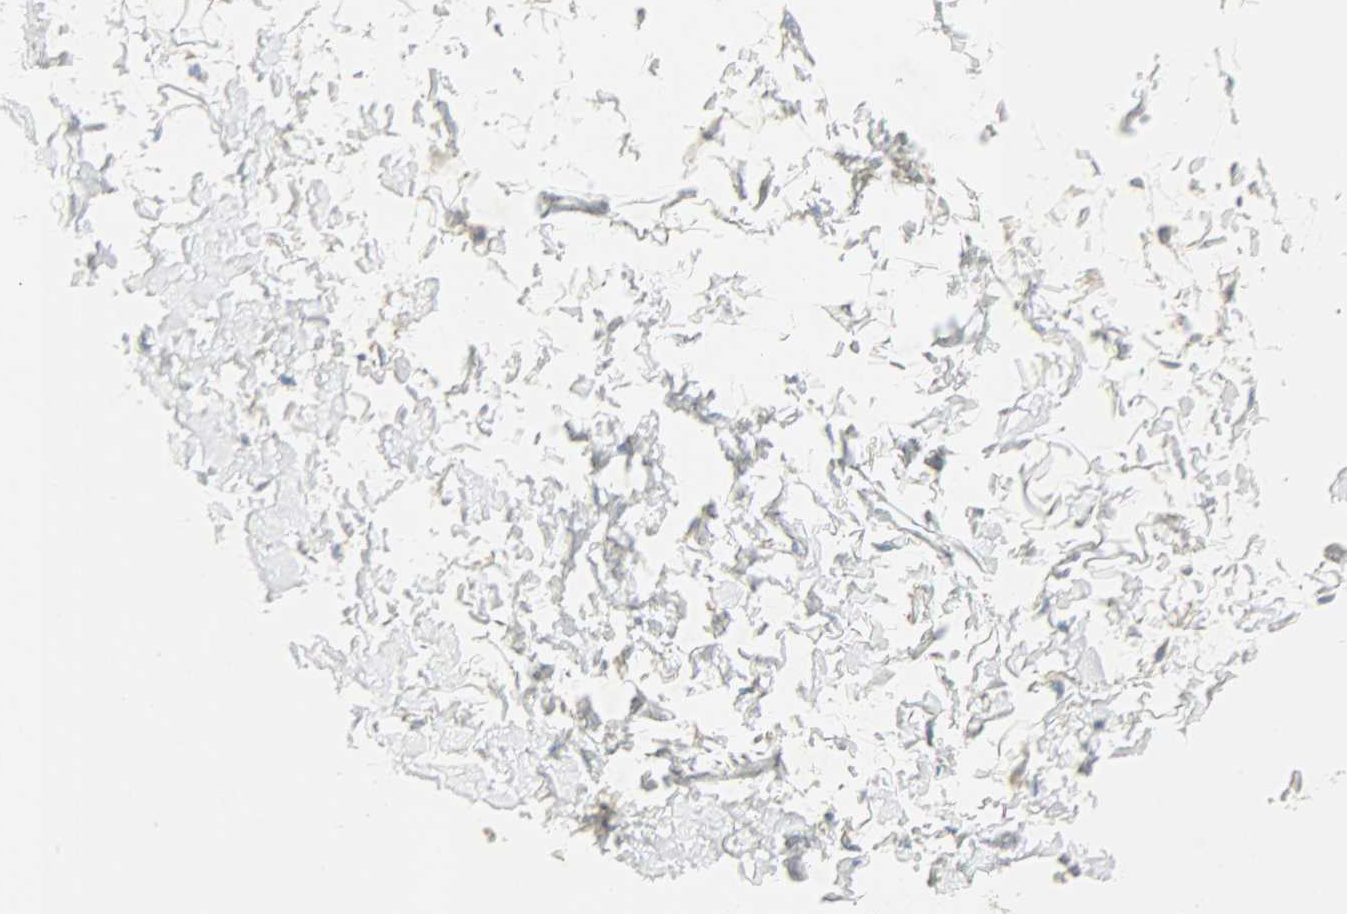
{"staining": {"intensity": "negative", "quantity": "none", "location": "none"}, "tissue": "adipose tissue", "cell_type": "Adipocytes", "image_type": "normal", "snomed": [{"axis": "morphology", "description": "Normal tissue, NOS"}, {"axis": "morphology", "description": "Inflammation, NOS"}, {"axis": "topography", "description": "Salivary gland"}, {"axis": "topography", "description": "Peripheral nerve tissue"}], "caption": "IHC micrograph of normal adipose tissue: adipose tissue stained with DAB demonstrates no significant protein staining in adipocytes.", "gene": "TSC22D2", "patient": {"sex": "female", "age": 75}}